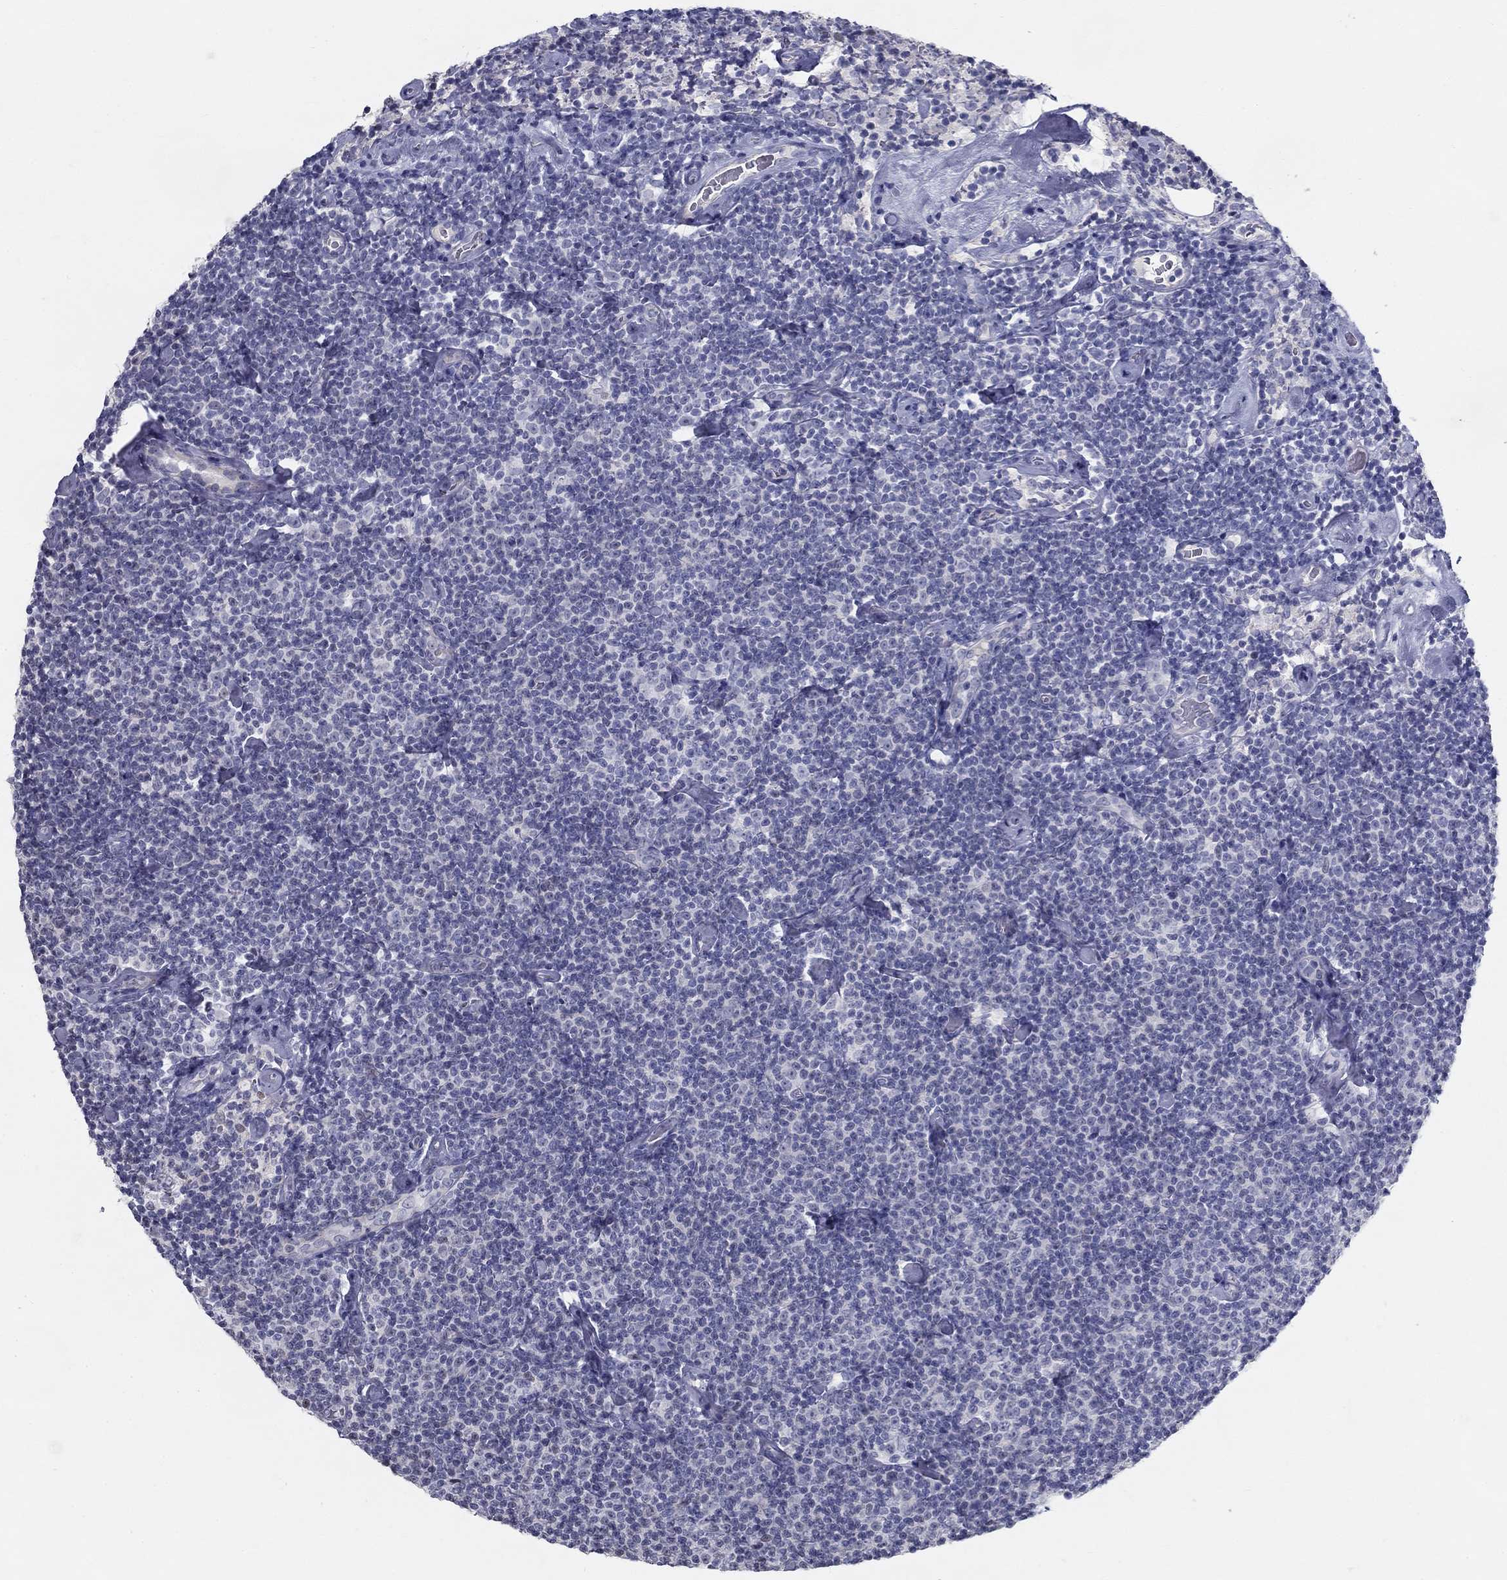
{"staining": {"intensity": "negative", "quantity": "none", "location": "none"}, "tissue": "lymphoma", "cell_type": "Tumor cells", "image_type": "cancer", "snomed": [{"axis": "morphology", "description": "Malignant lymphoma, non-Hodgkin's type, Low grade"}, {"axis": "topography", "description": "Lymph node"}], "caption": "Immunohistochemistry (IHC) of low-grade malignant lymphoma, non-Hodgkin's type demonstrates no positivity in tumor cells. (Stains: DAB (3,3'-diaminobenzidine) immunohistochemistry with hematoxylin counter stain, Microscopy: brightfield microscopy at high magnification).", "gene": "GUCA1A", "patient": {"sex": "male", "age": 81}}